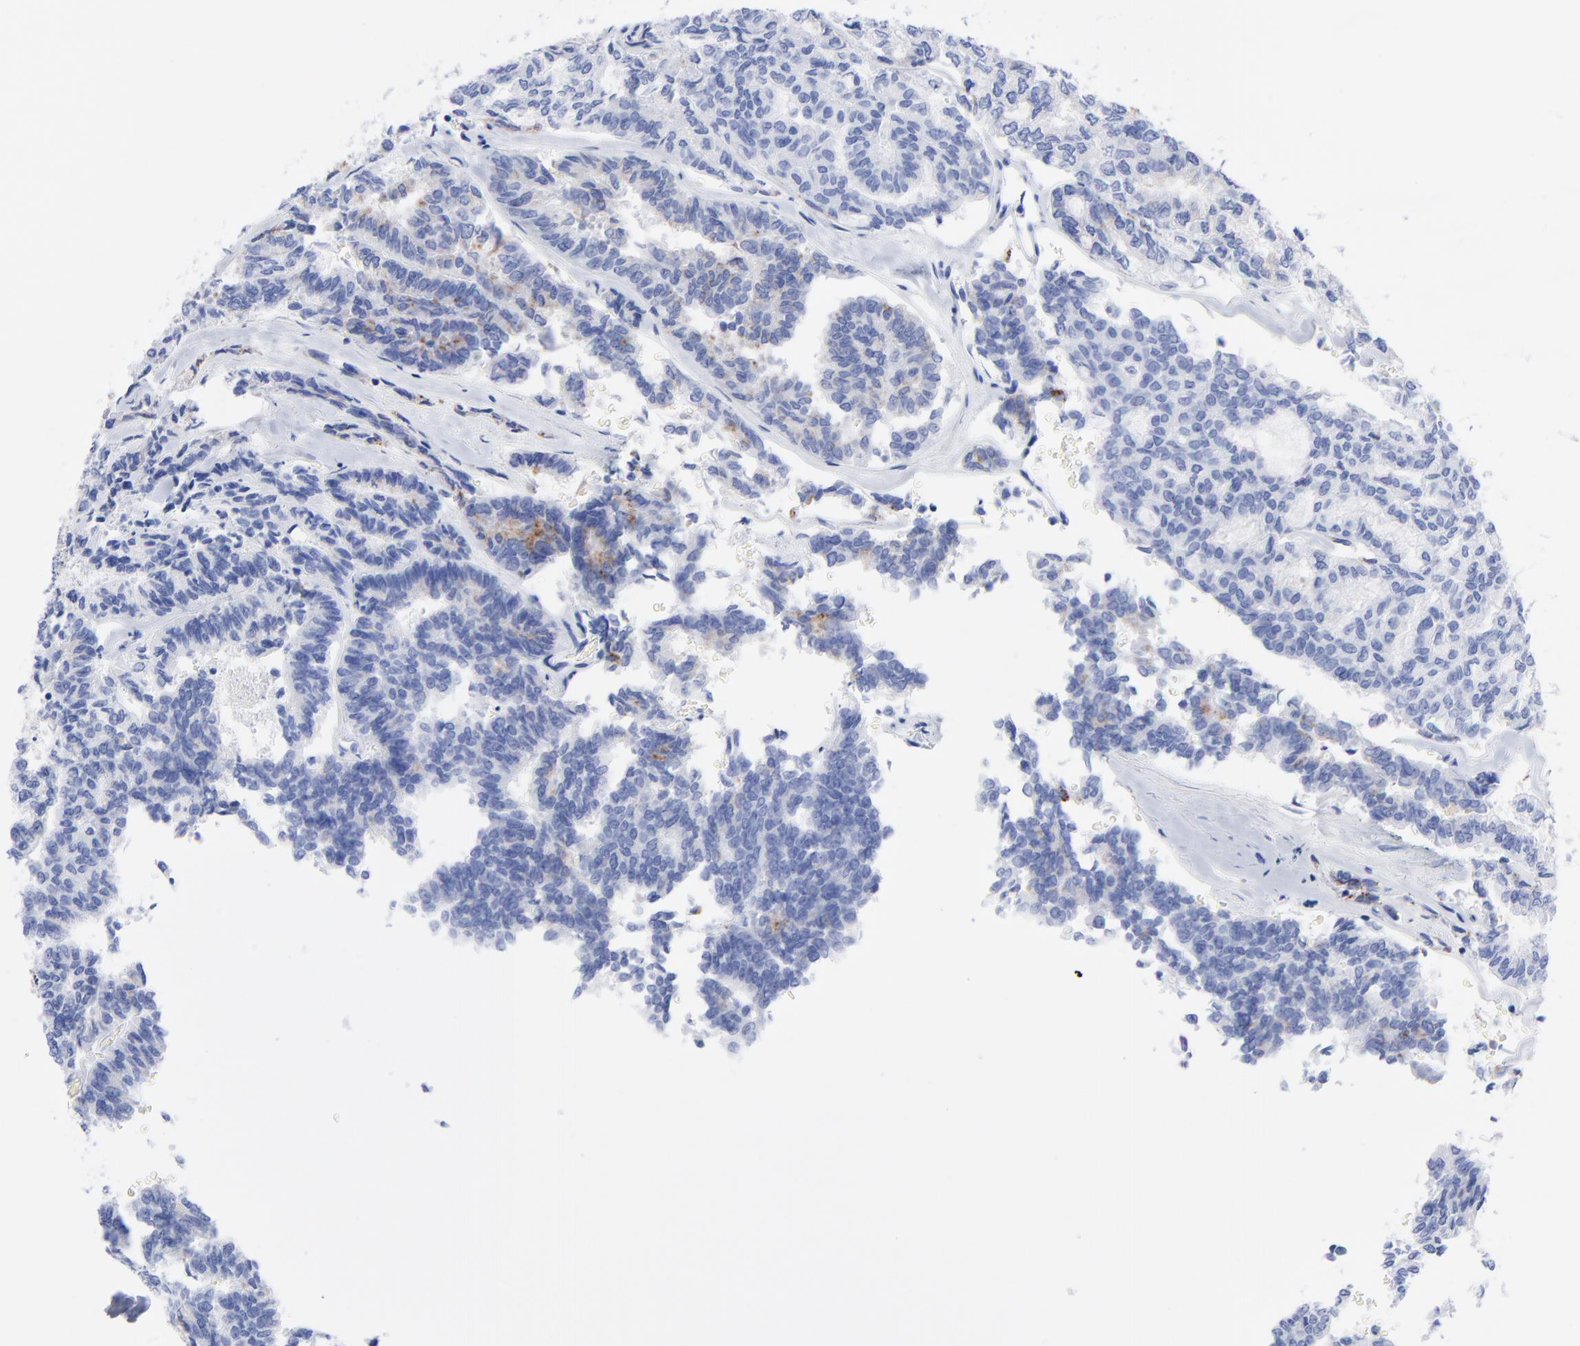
{"staining": {"intensity": "weak", "quantity": "<25%", "location": "cytoplasmic/membranous"}, "tissue": "thyroid cancer", "cell_type": "Tumor cells", "image_type": "cancer", "snomed": [{"axis": "morphology", "description": "Papillary adenocarcinoma, NOS"}, {"axis": "topography", "description": "Thyroid gland"}], "caption": "The image demonstrates no staining of tumor cells in thyroid cancer.", "gene": "CPVL", "patient": {"sex": "female", "age": 35}}